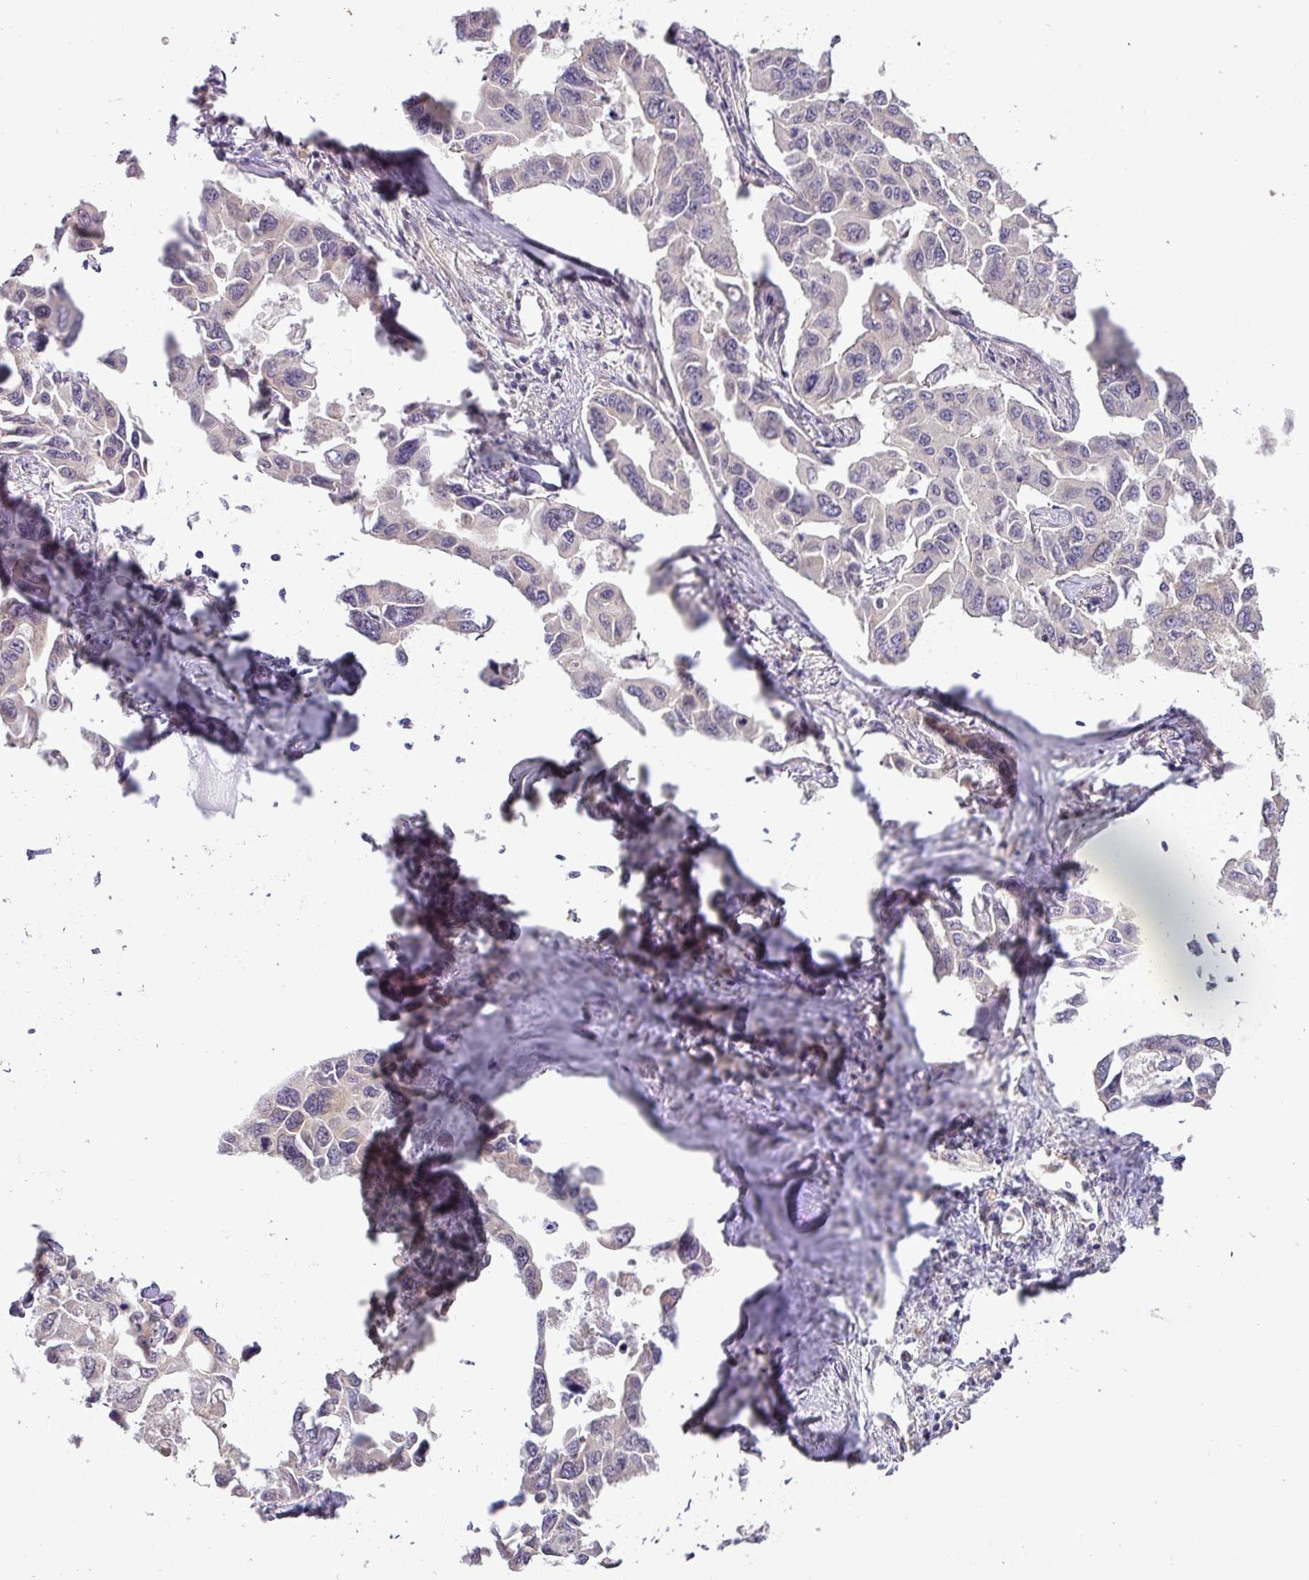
{"staining": {"intensity": "negative", "quantity": "none", "location": "none"}, "tissue": "lung cancer", "cell_type": "Tumor cells", "image_type": "cancer", "snomed": [{"axis": "morphology", "description": "Adenocarcinoma, NOS"}, {"axis": "topography", "description": "Lung"}], "caption": "Lung cancer stained for a protein using immunohistochemistry demonstrates no expression tumor cells.", "gene": "GALNT12", "patient": {"sex": "male", "age": 64}}